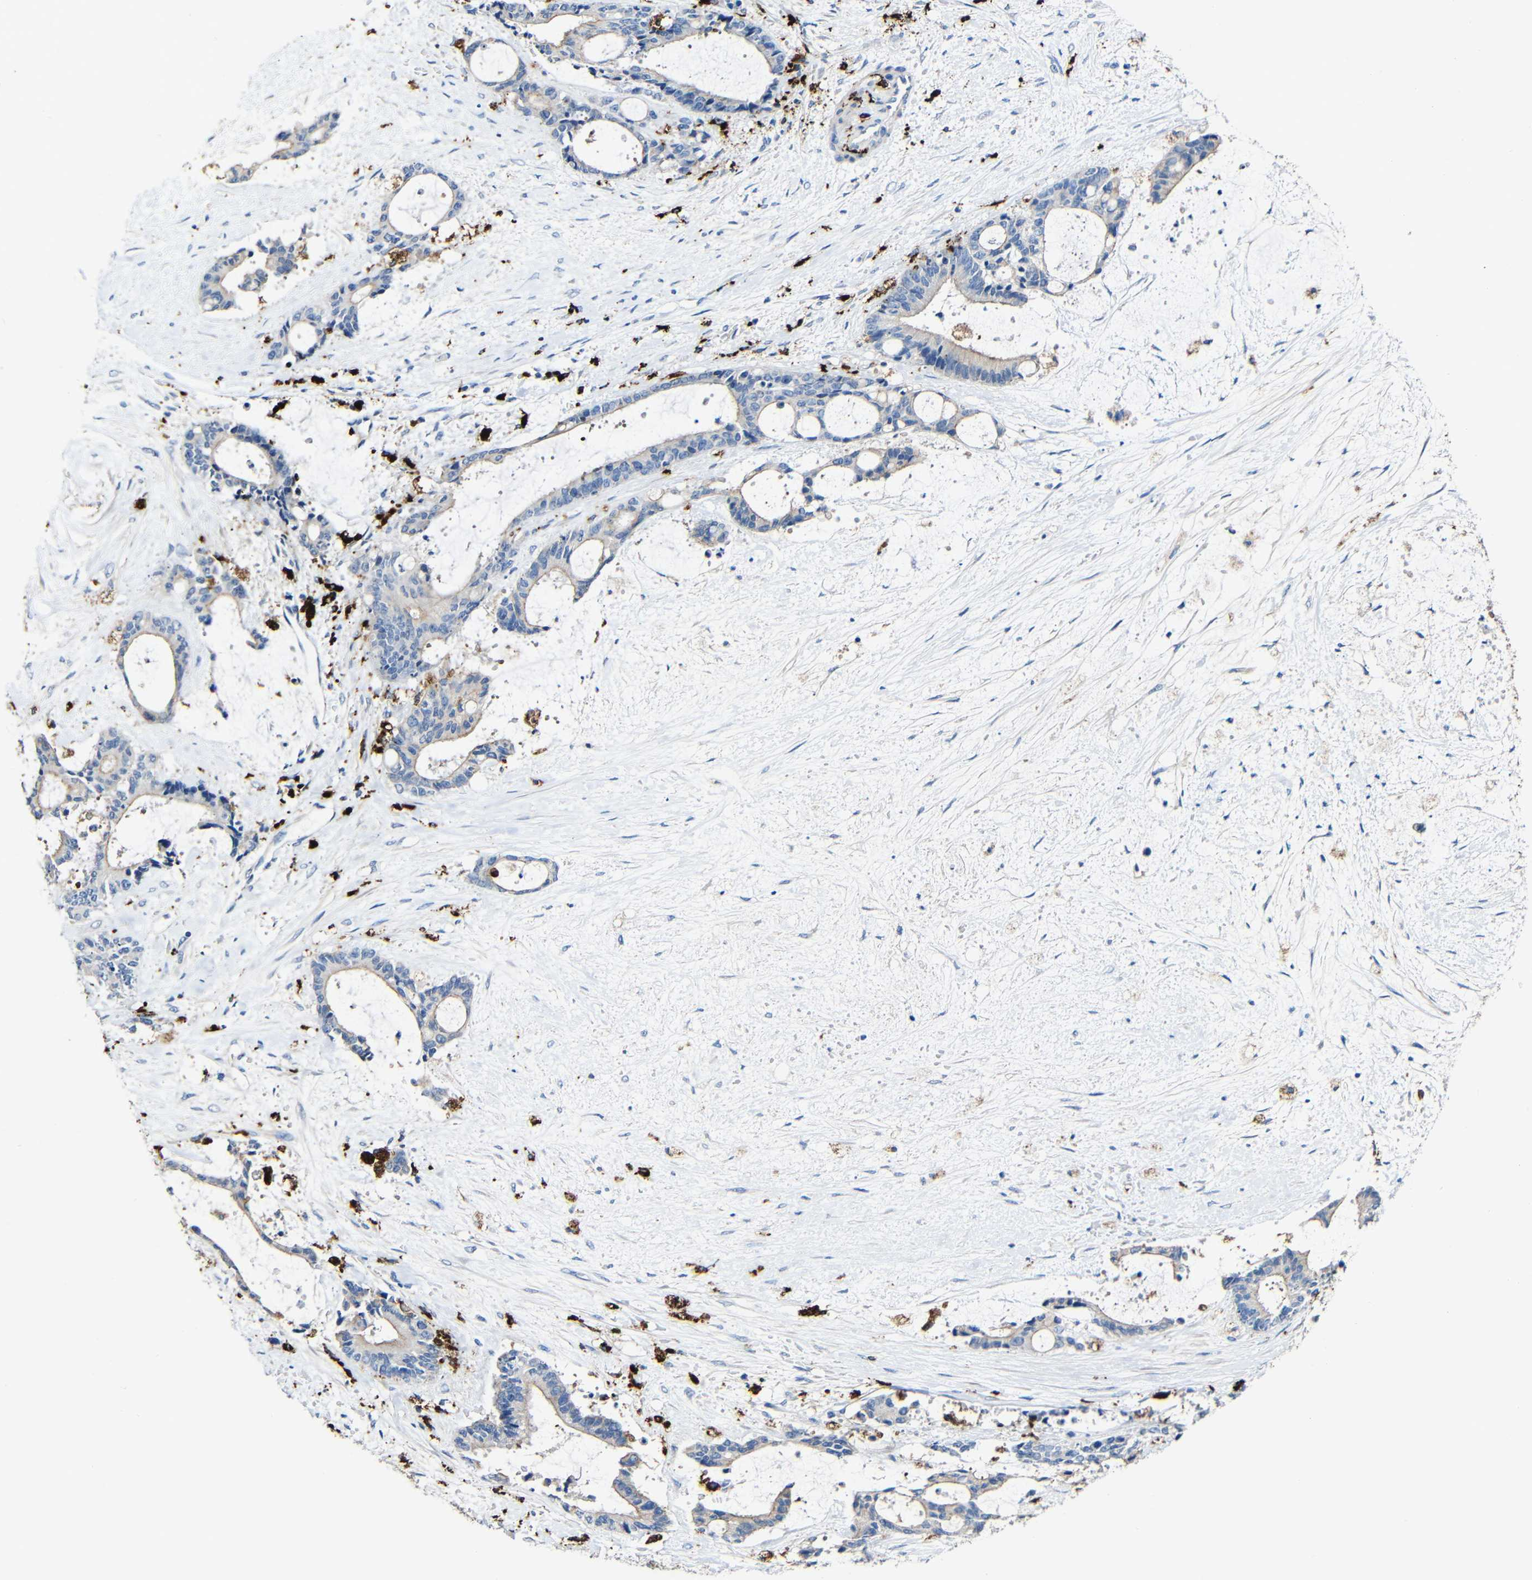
{"staining": {"intensity": "weak", "quantity": "25%-75%", "location": "cytoplasmic/membranous"}, "tissue": "liver cancer", "cell_type": "Tumor cells", "image_type": "cancer", "snomed": [{"axis": "morphology", "description": "Normal tissue, NOS"}, {"axis": "morphology", "description": "Cholangiocarcinoma"}, {"axis": "topography", "description": "Liver"}, {"axis": "topography", "description": "Peripheral nerve tissue"}], "caption": "Immunohistochemical staining of human liver cancer (cholangiocarcinoma) exhibits low levels of weak cytoplasmic/membranous positivity in about 25%-75% of tumor cells.", "gene": "HLA-DMA", "patient": {"sex": "female", "age": 73}}